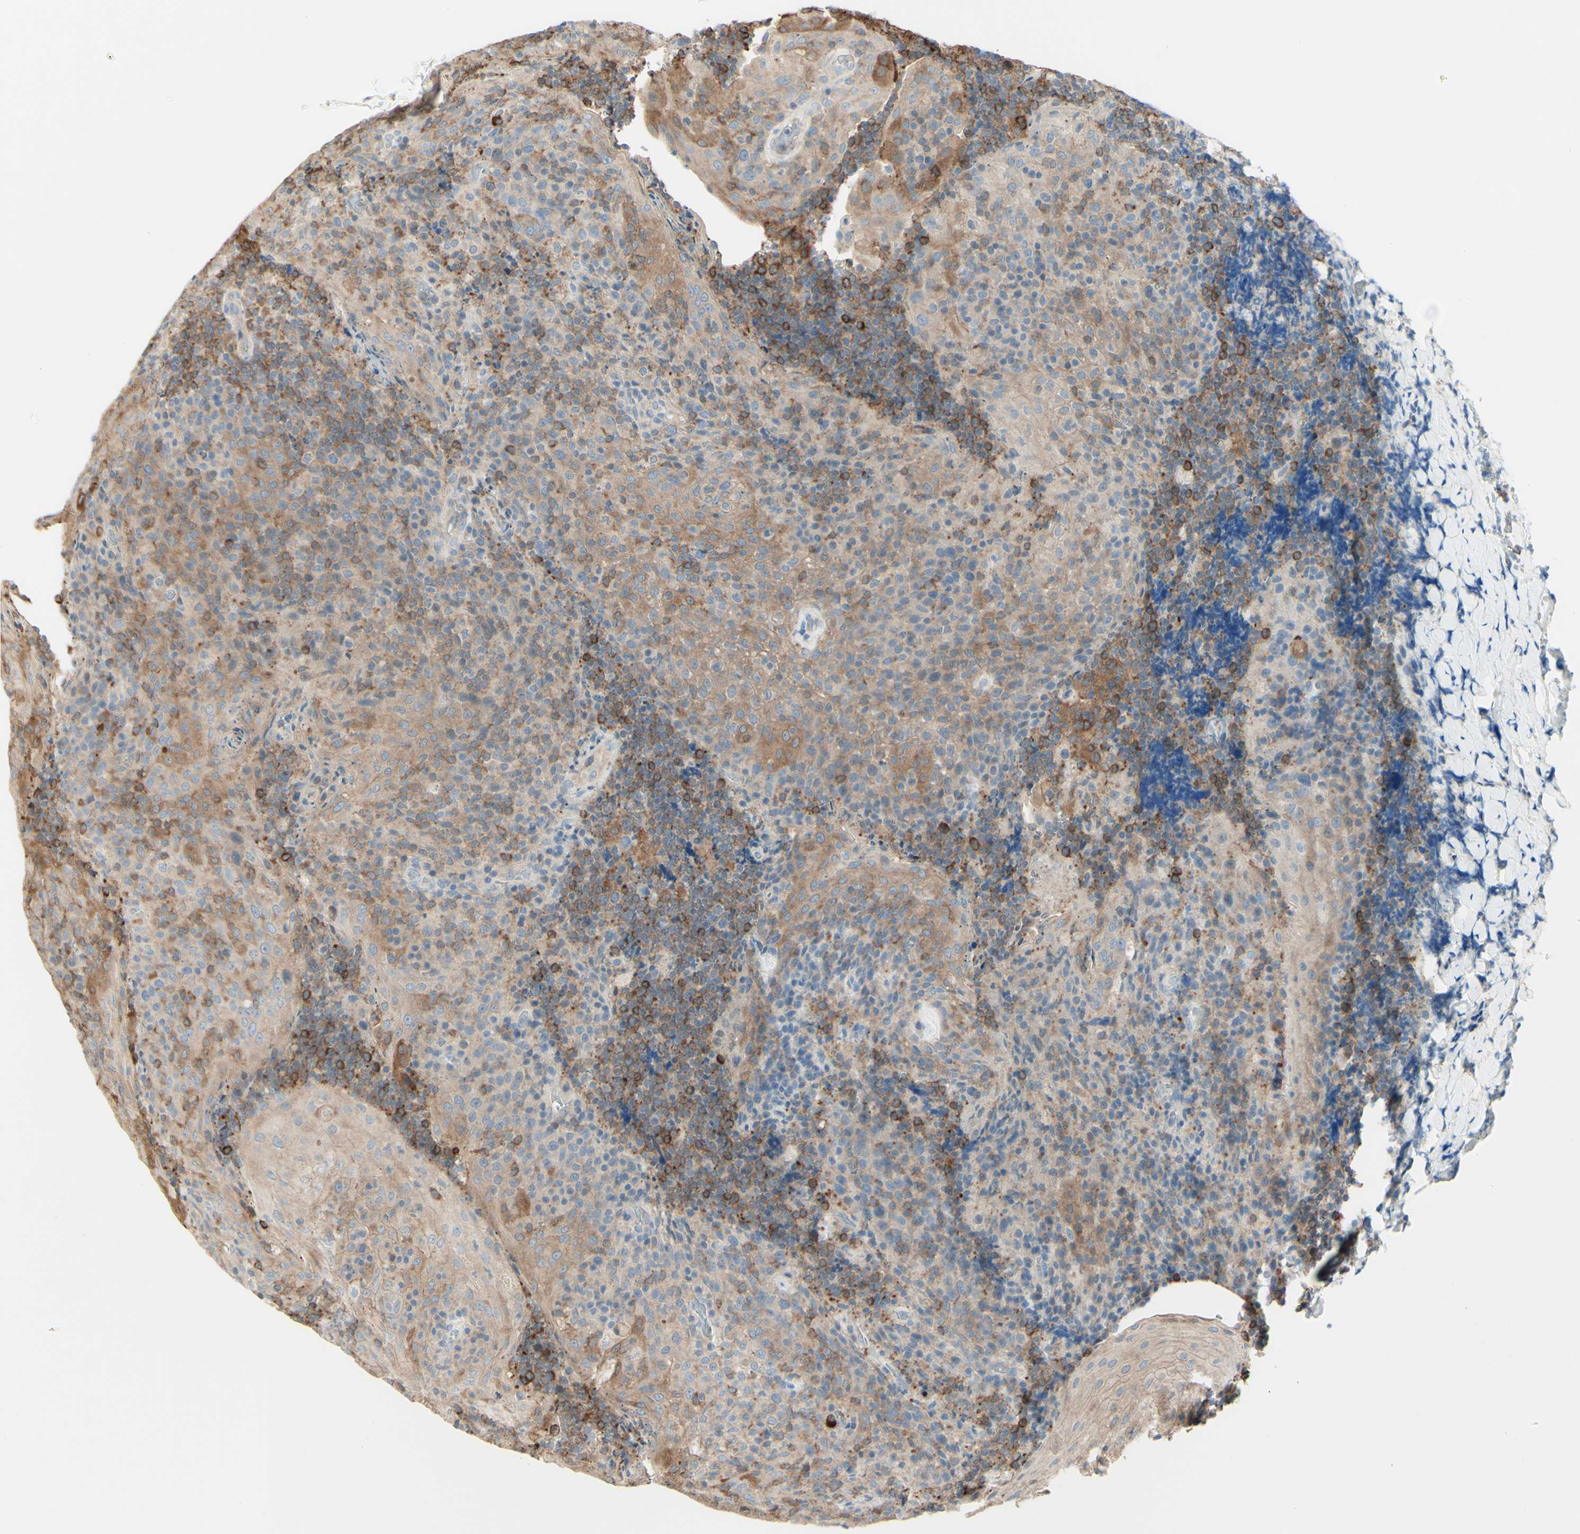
{"staining": {"intensity": "moderate", "quantity": ">75%", "location": "cytoplasmic/membranous"}, "tissue": "tonsil", "cell_type": "Germinal center cells", "image_type": "normal", "snomed": [{"axis": "morphology", "description": "Normal tissue, NOS"}, {"axis": "topography", "description": "Tonsil"}], "caption": "Moderate cytoplasmic/membranous protein expression is appreciated in approximately >75% of germinal center cells in tonsil.", "gene": "MTM1", "patient": {"sex": "male", "age": 17}}